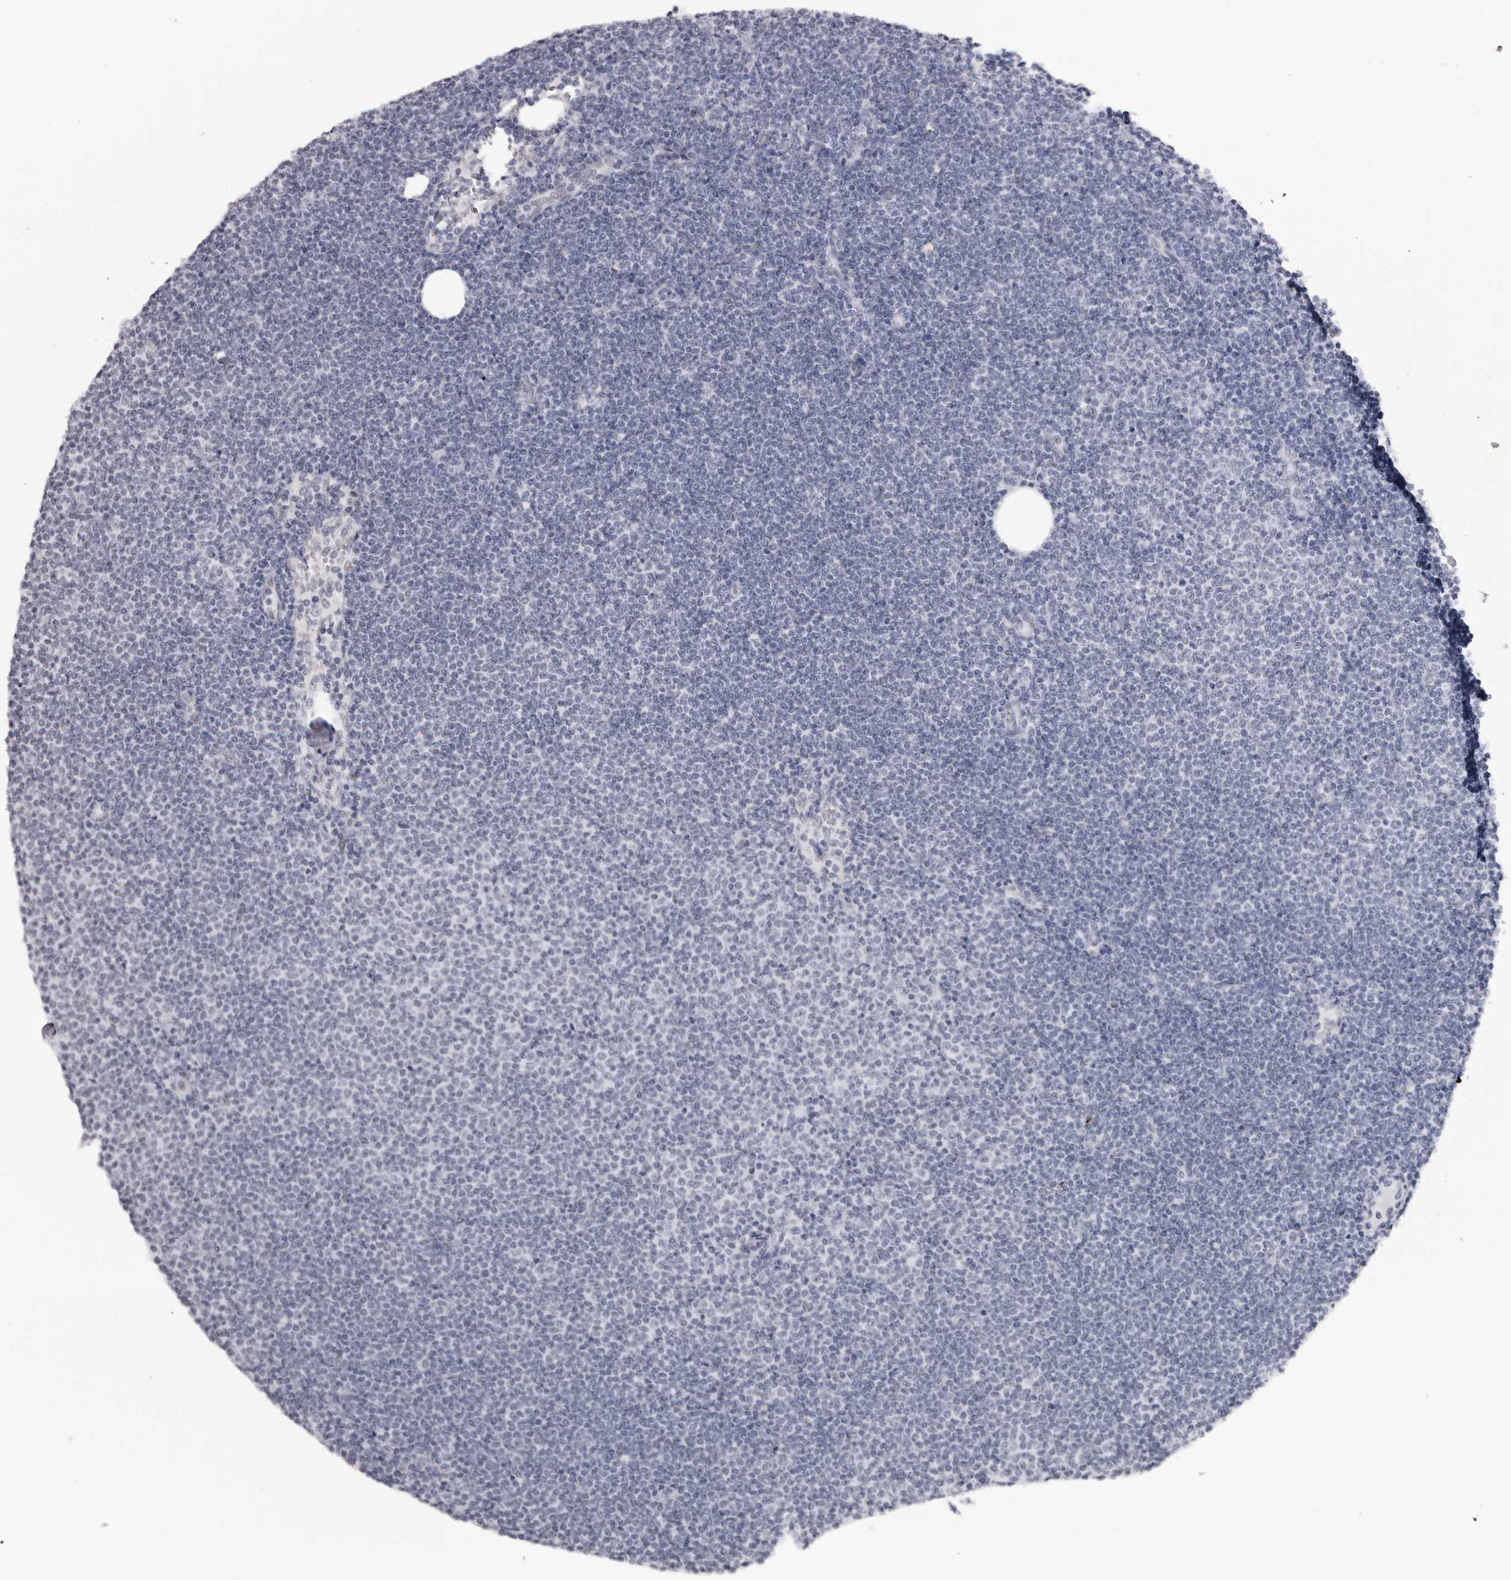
{"staining": {"intensity": "negative", "quantity": "none", "location": "none"}, "tissue": "lymphoma", "cell_type": "Tumor cells", "image_type": "cancer", "snomed": [{"axis": "morphology", "description": "Malignant lymphoma, non-Hodgkin's type, Low grade"}, {"axis": "topography", "description": "Lymph node"}], "caption": "DAB immunohistochemical staining of human lymphoma displays no significant positivity in tumor cells.", "gene": "ESPN", "patient": {"sex": "female", "age": 53}}